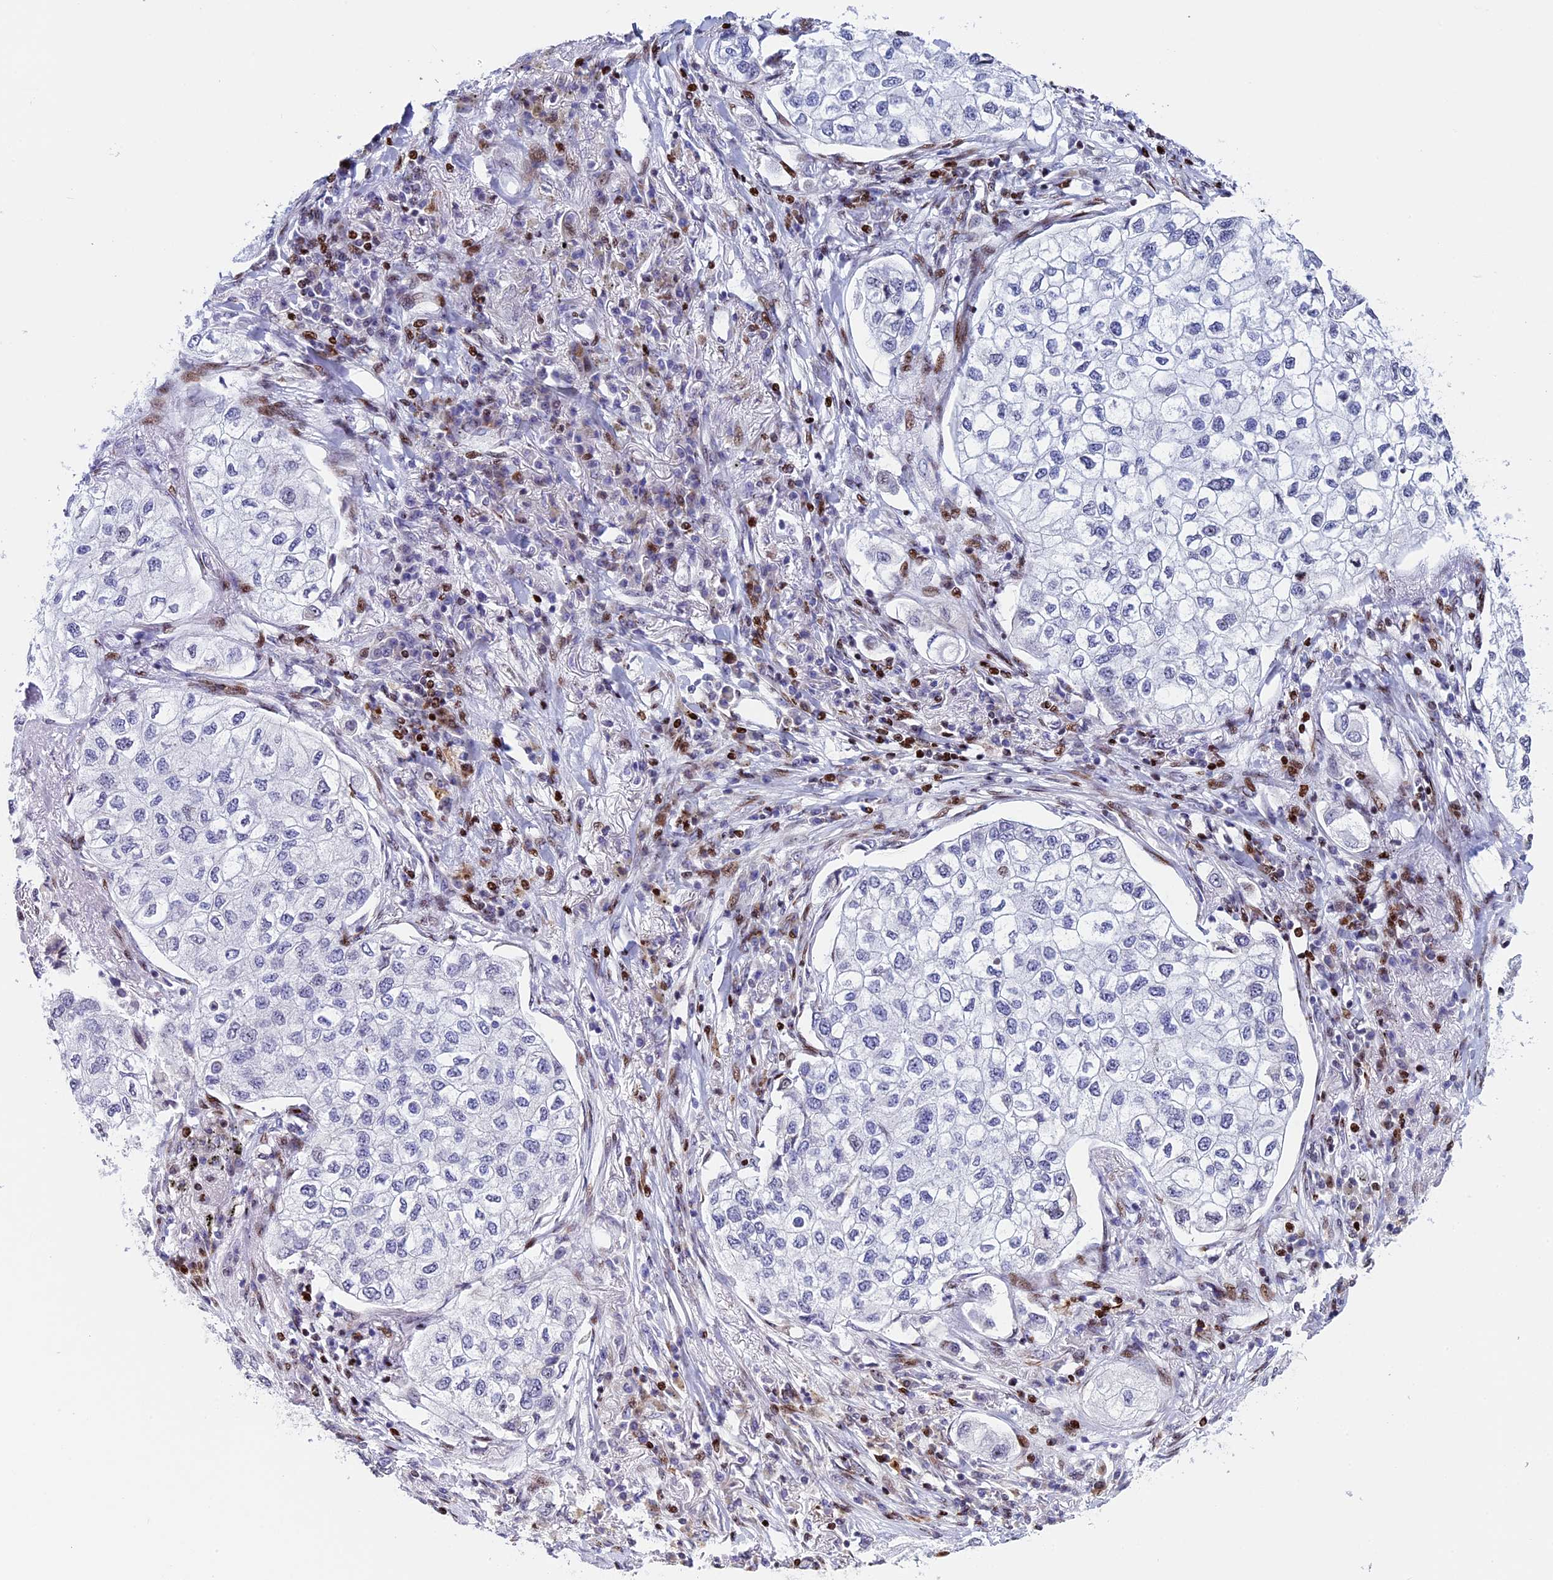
{"staining": {"intensity": "negative", "quantity": "none", "location": "none"}, "tissue": "lung cancer", "cell_type": "Tumor cells", "image_type": "cancer", "snomed": [{"axis": "morphology", "description": "Adenocarcinoma, NOS"}, {"axis": "topography", "description": "Lung"}], "caption": "Immunohistochemical staining of human adenocarcinoma (lung) reveals no significant staining in tumor cells. Brightfield microscopy of immunohistochemistry stained with DAB (3,3'-diaminobenzidine) (brown) and hematoxylin (blue), captured at high magnification.", "gene": "BTBD3", "patient": {"sex": "male", "age": 63}}